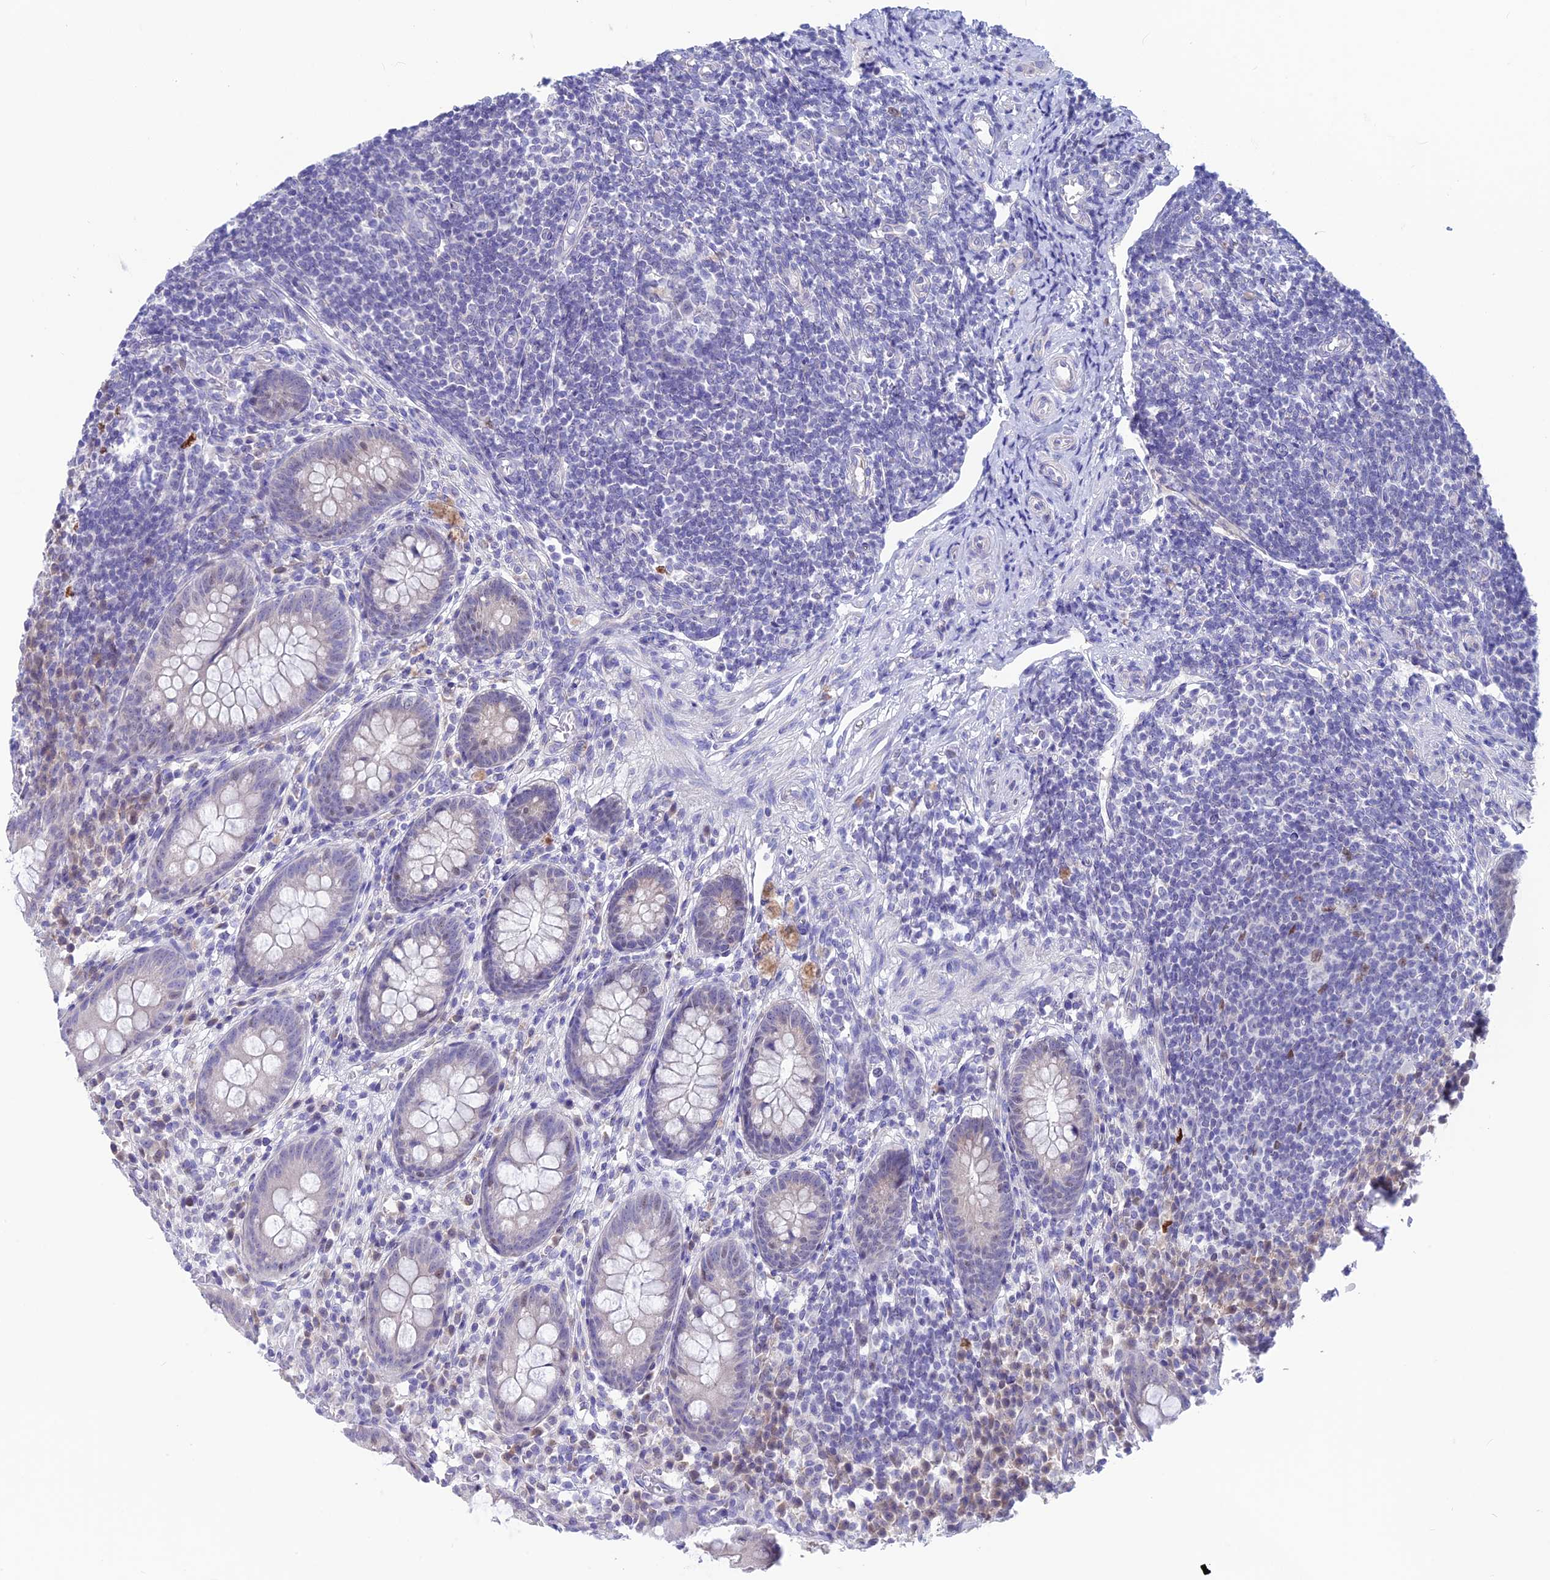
{"staining": {"intensity": "negative", "quantity": "none", "location": "none"}, "tissue": "appendix", "cell_type": "Glandular cells", "image_type": "normal", "snomed": [{"axis": "morphology", "description": "Normal tissue, NOS"}, {"axis": "topography", "description": "Appendix"}], "caption": "High power microscopy histopathology image of an IHC photomicrograph of benign appendix, revealing no significant staining in glandular cells.", "gene": "SNTN", "patient": {"sex": "female", "age": 33}}